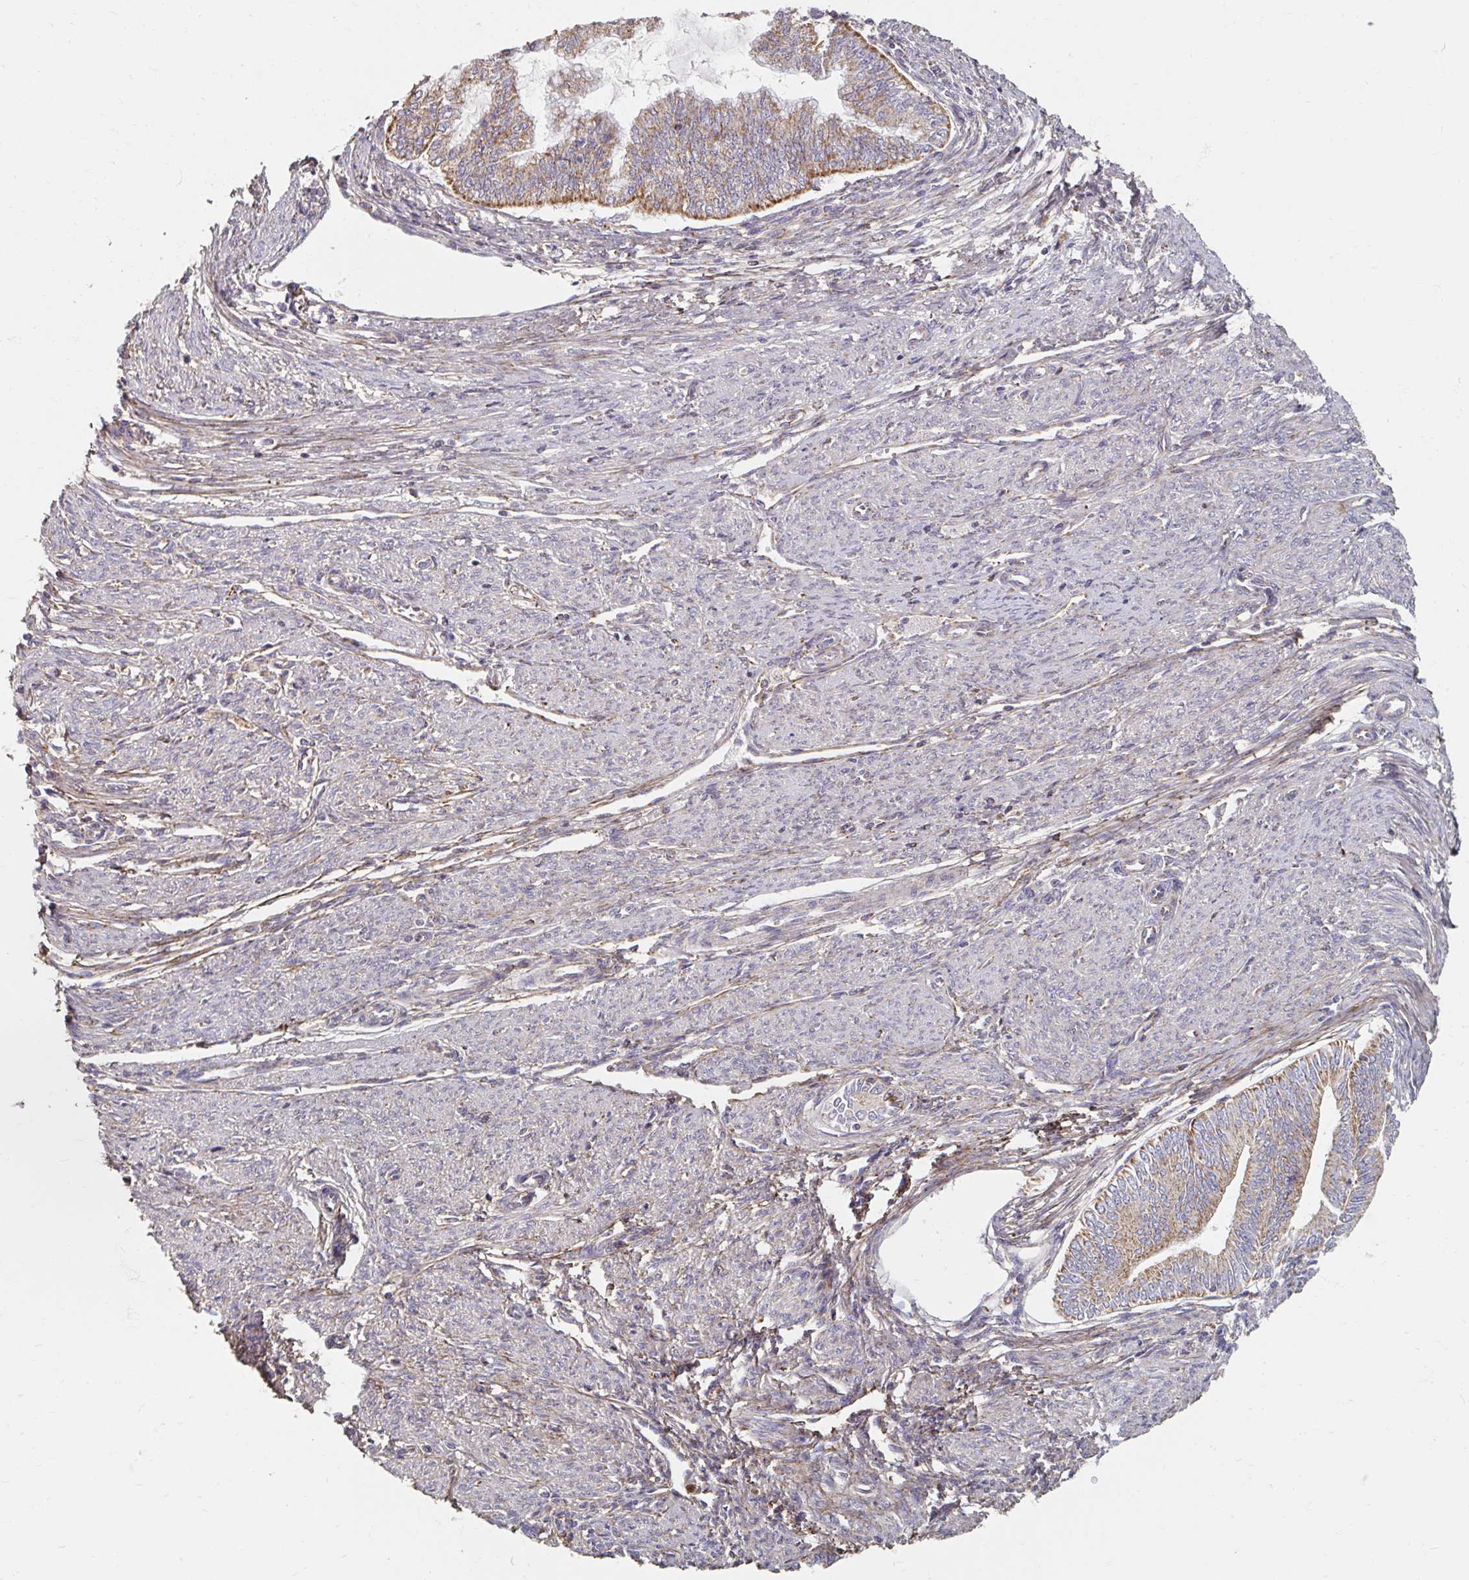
{"staining": {"intensity": "moderate", "quantity": ">75%", "location": "cytoplasmic/membranous"}, "tissue": "endometrial cancer", "cell_type": "Tumor cells", "image_type": "cancer", "snomed": [{"axis": "morphology", "description": "Adenocarcinoma, NOS"}, {"axis": "topography", "description": "Endometrium"}], "caption": "This is an image of immunohistochemistry staining of endometrial cancer (adenocarcinoma), which shows moderate staining in the cytoplasmic/membranous of tumor cells.", "gene": "MAVS", "patient": {"sex": "female", "age": 79}}